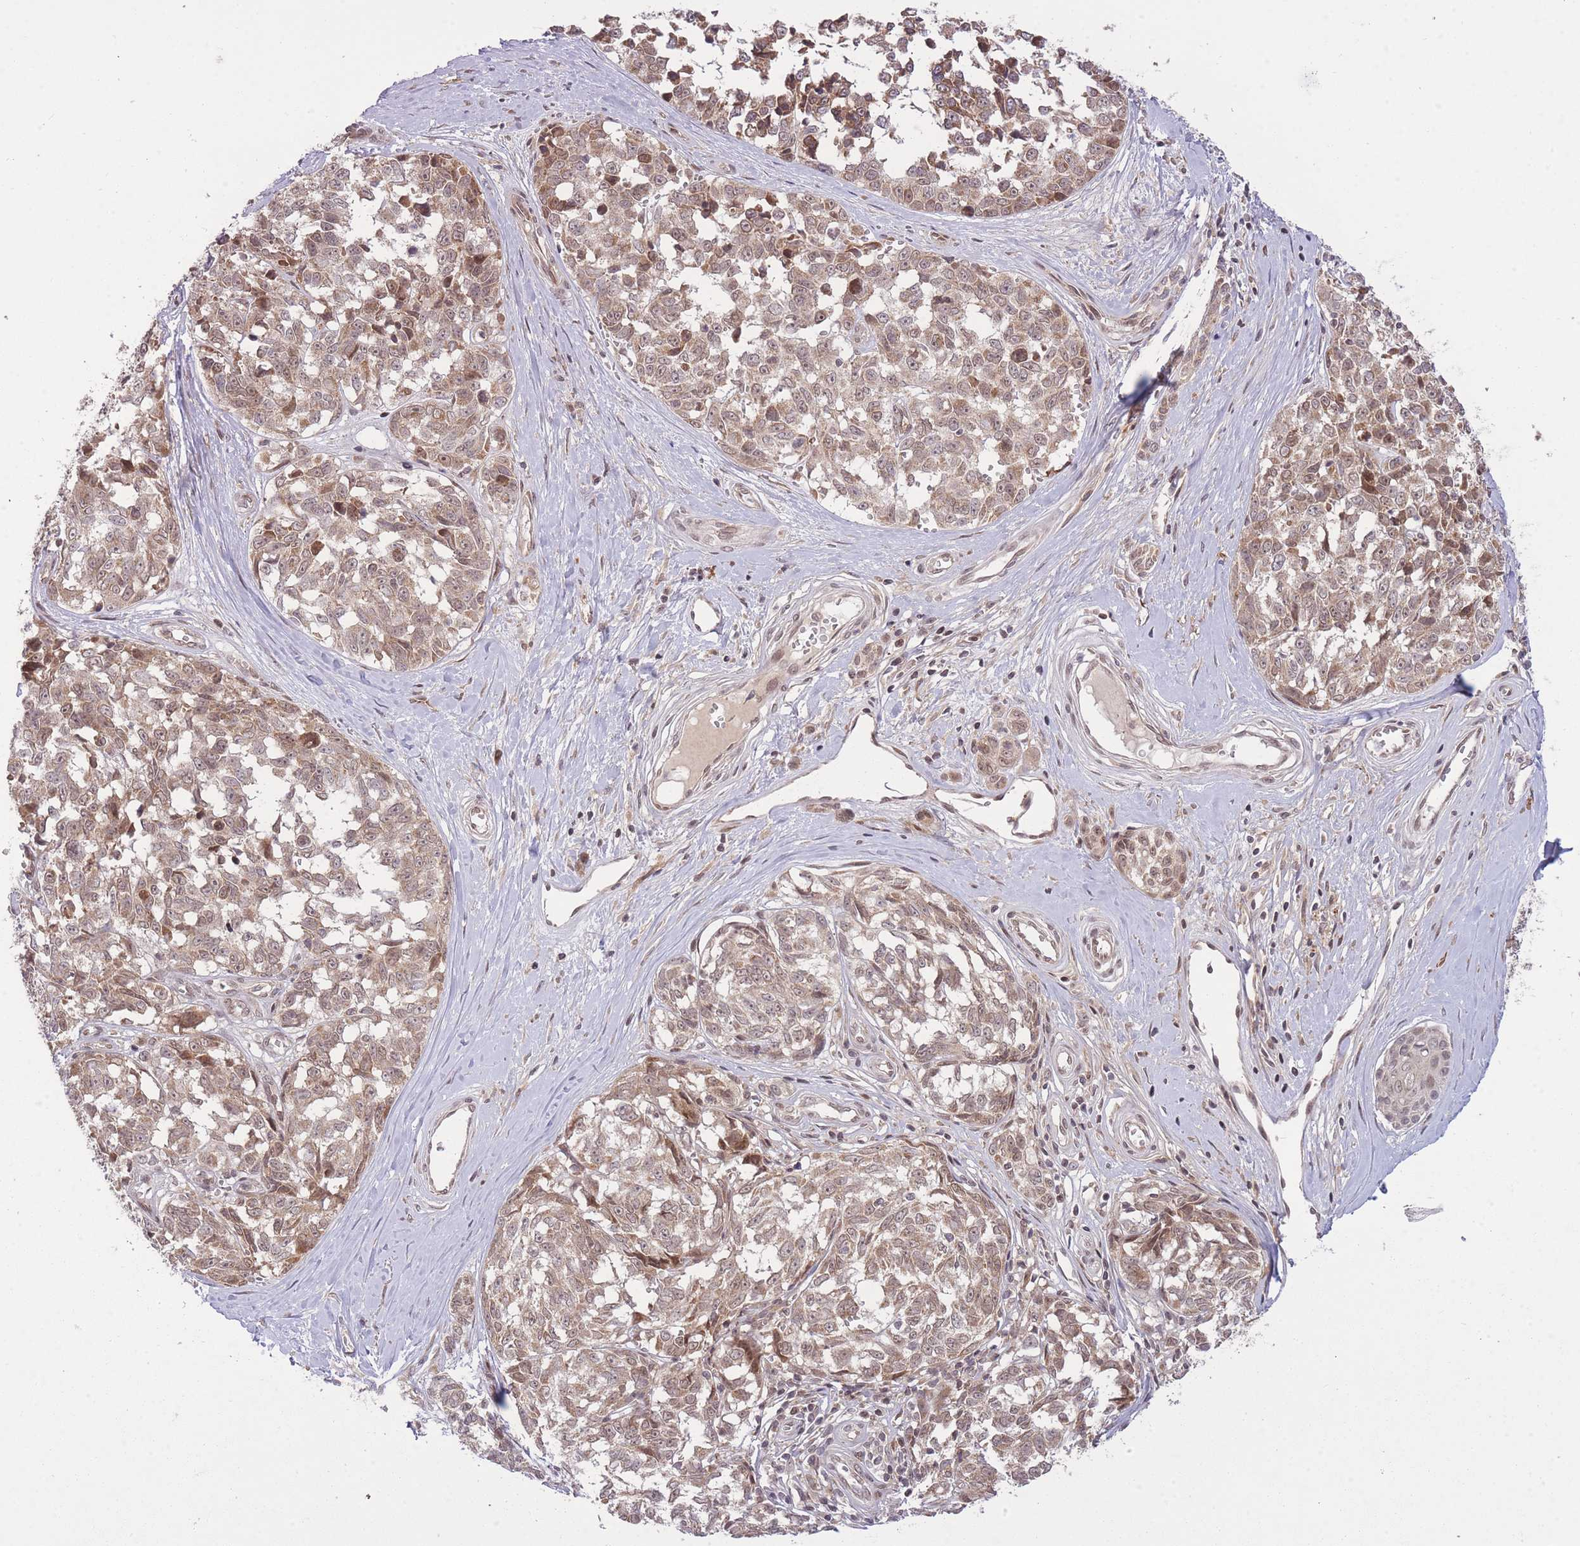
{"staining": {"intensity": "weak", "quantity": ">75%", "location": "cytoplasmic/membranous,nuclear"}, "tissue": "melanoma", "cell_type": "Tumor cells", "image_type": "cancer", "snomed": [{"axis": "morphology", "description": "Normal tissue, NOS"}, {"axis": "morphology", "description": "Malignant melanoma, NOS"}, {"axis": "topography", "description": "Skin"}], "caption": "Protein staining reveals weak cytoplasmic/membranous and nuclear expression in approximately >75% of tumor cells in malignant melanoma.", "gene": "ZNF391", "patient": {"sex": "female", "age": 64}}